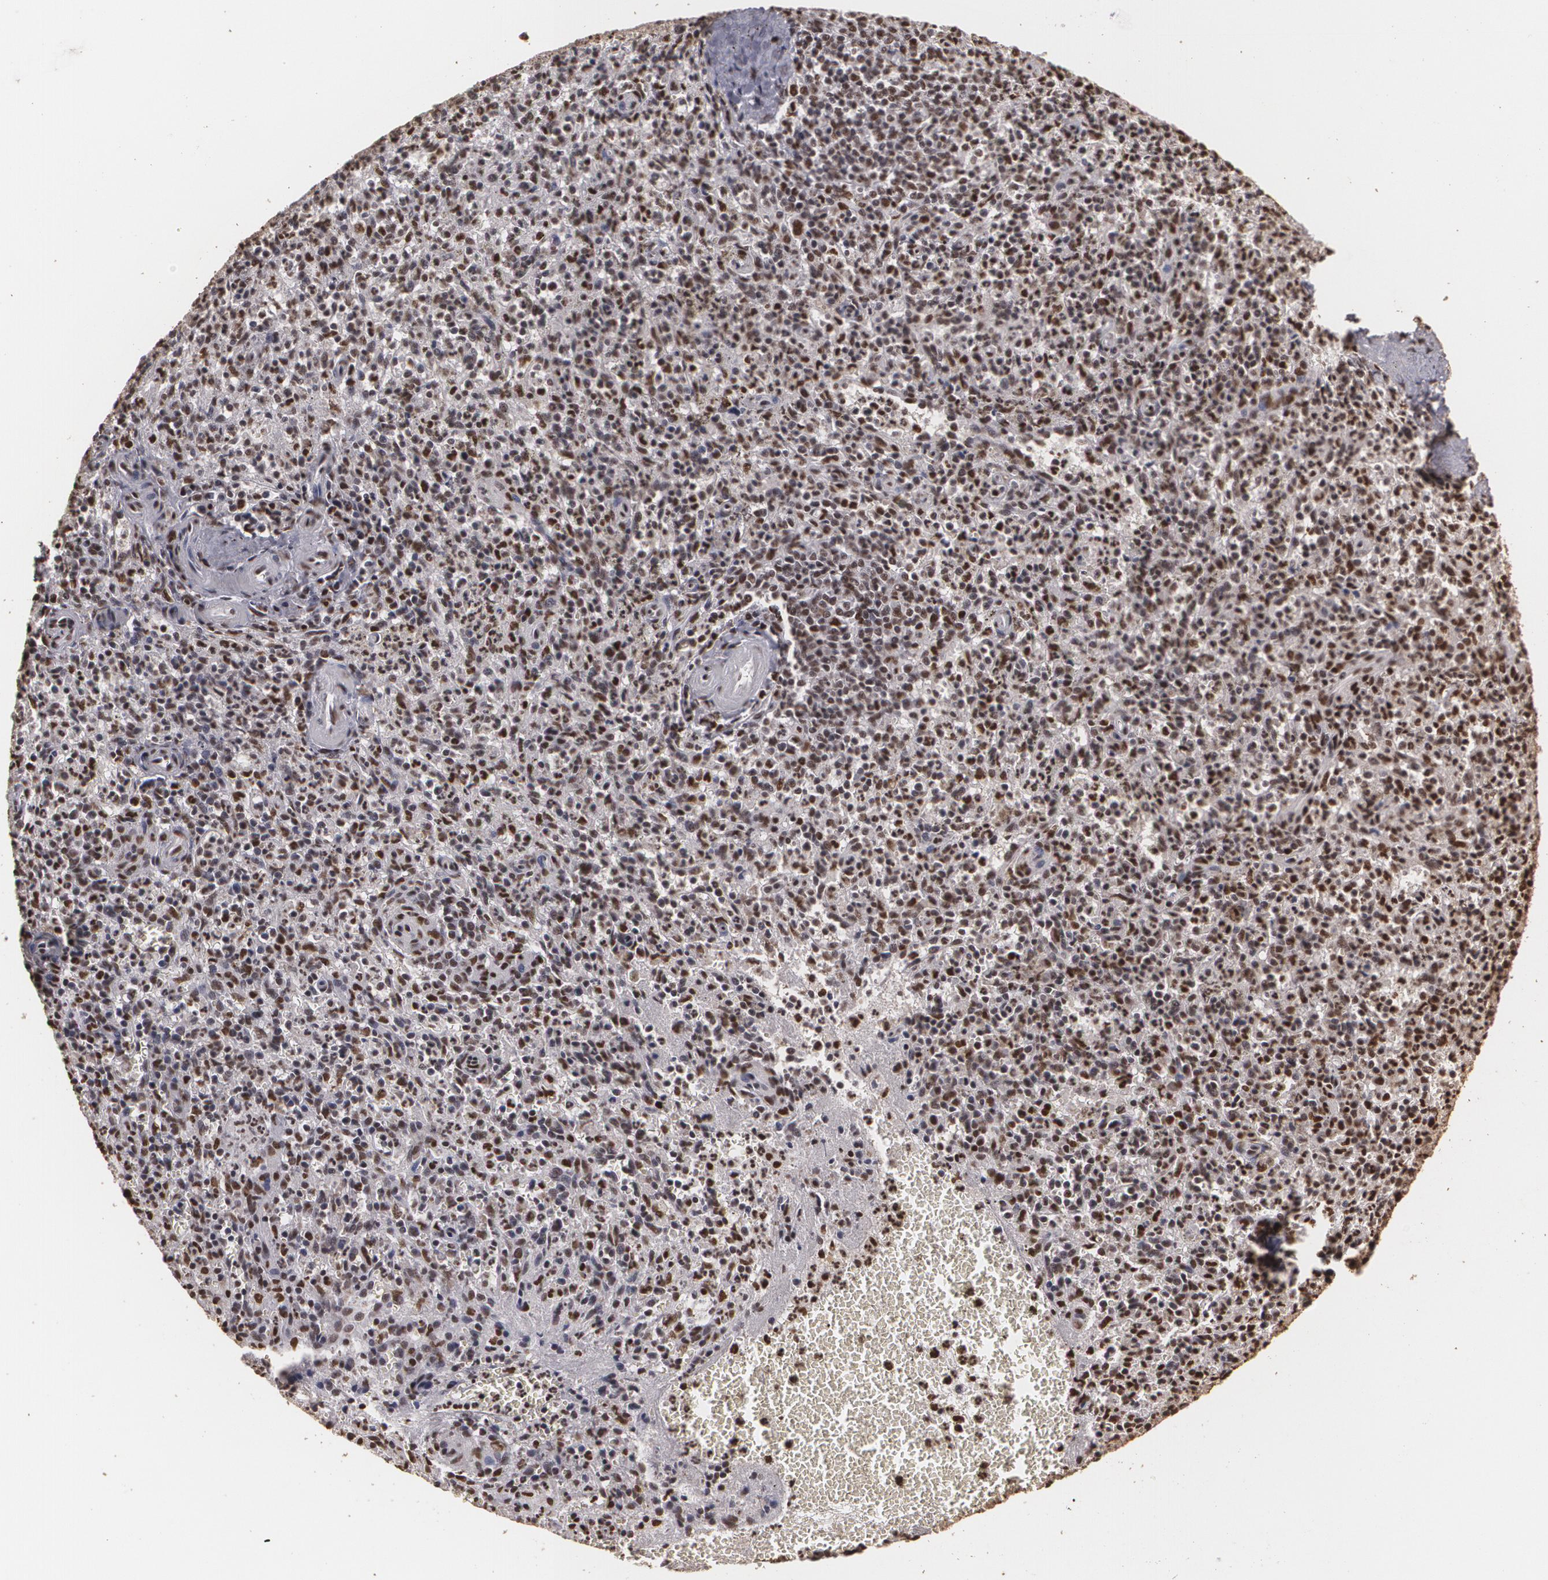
{"staining": {"intensity": "moderate", "quantity": ">75%", "location": "nuclear"}, "tissue": "spleen", "cell_type": "Cells in red pulp", "image_type": "normal", "snomed": [{"axis": "morphology", "description": "Normal tissue, NOS"}, {"axis": "topography", "description": "Spleen"}], "caption": "Cells in red pulp display medium levels of moderate nuclear staining in approximately >75% of cells in normal human spleen. Ihc stains the protein in brown and the nuclei are stained blue.", "gene": "RCOR1", "patient": {"sex": "male", "age": 72}}